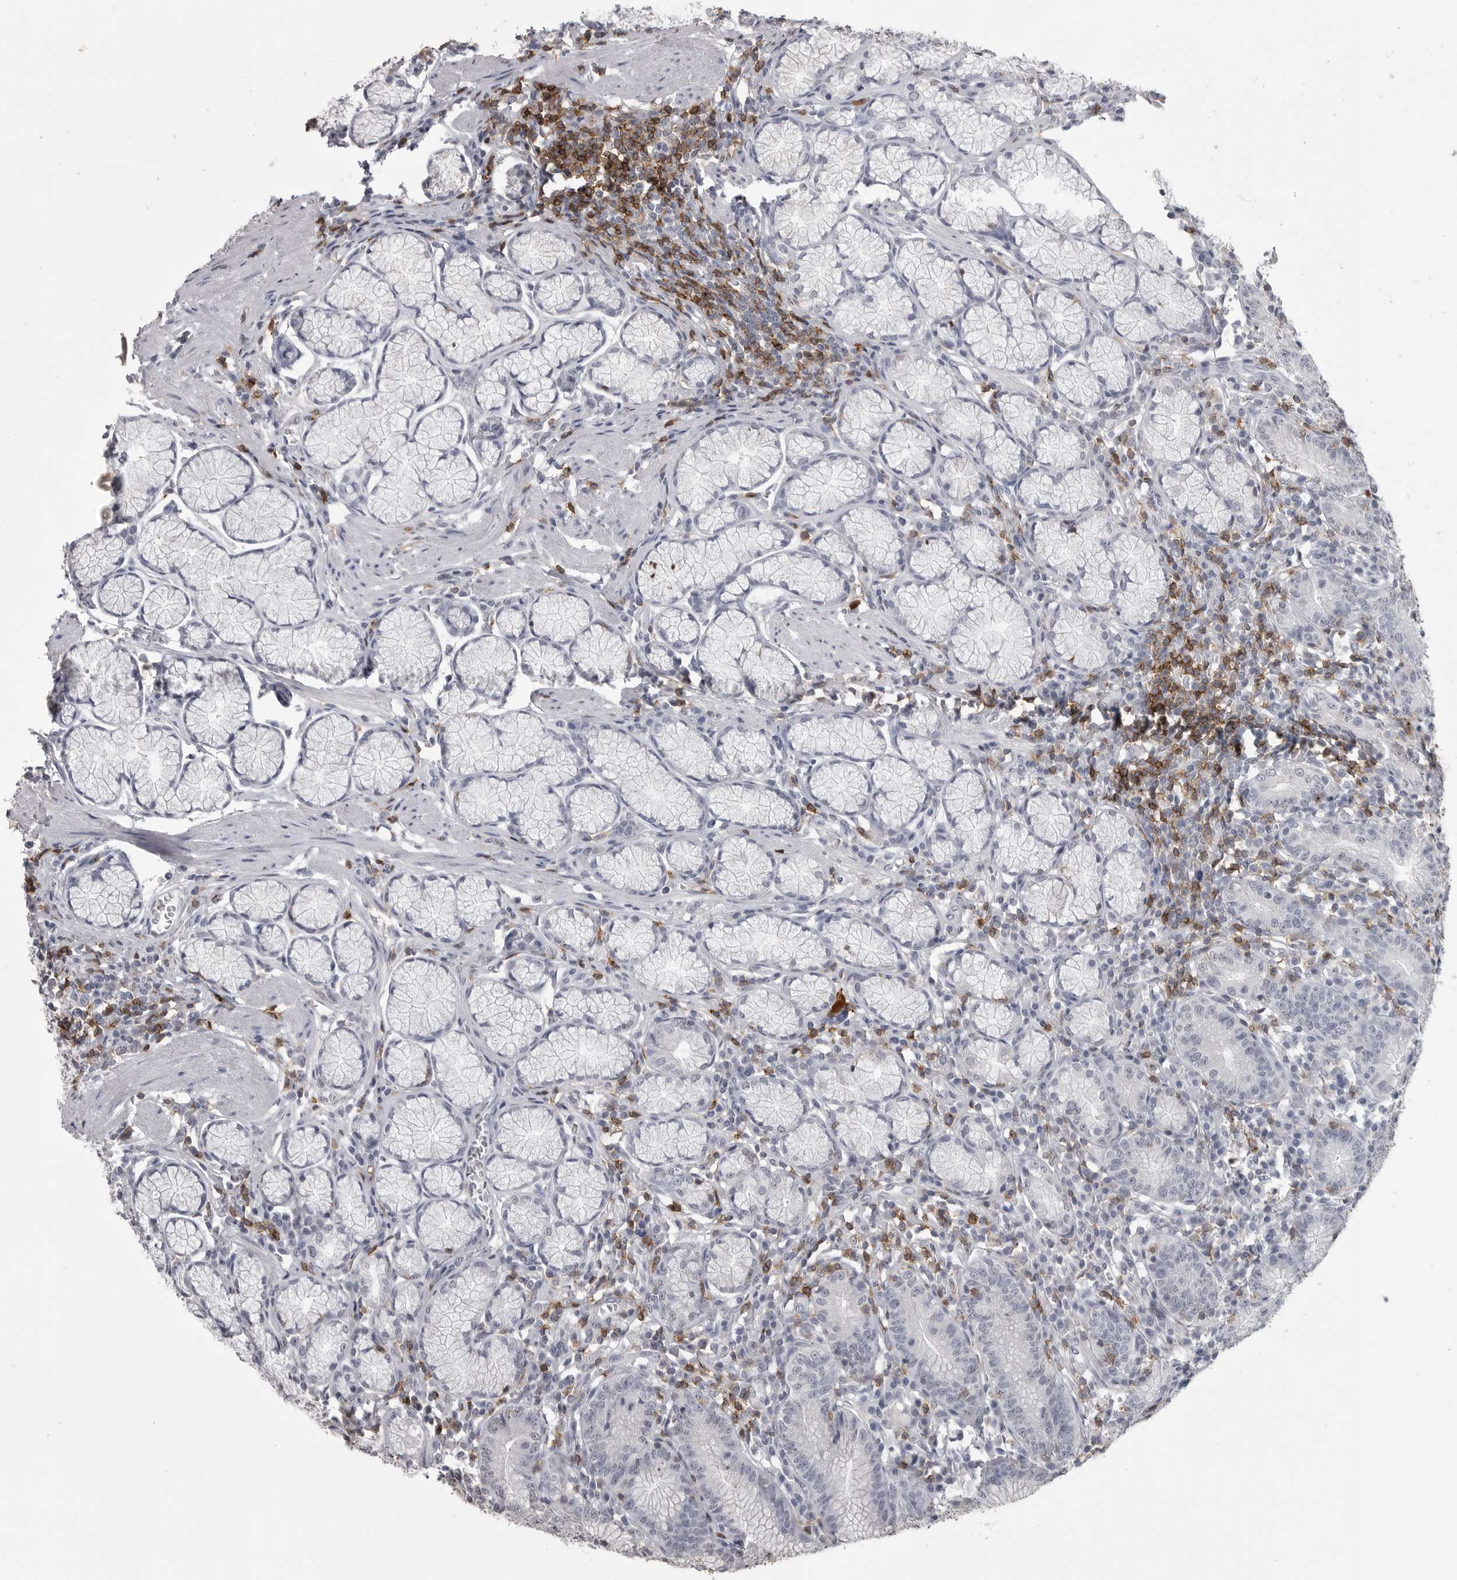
{"staining": {"intensity": "negative", "quantity": "none", "location": "none"}, "tissue": "stomach", "cell_type": "Glandular cells", "image_type": "normal", "snomed": [{"axis": "morphology", "description": "Normal tissue, NOS"}, {"axis": "topography", "description": "Stomach"}], "caption": "This is an immunohistochemistry (IHC) image of unremarkable stomach. There is no staining in glandular cells.", "gene": "ITGAL", "patient": {"sex": "male", "age": 55}}